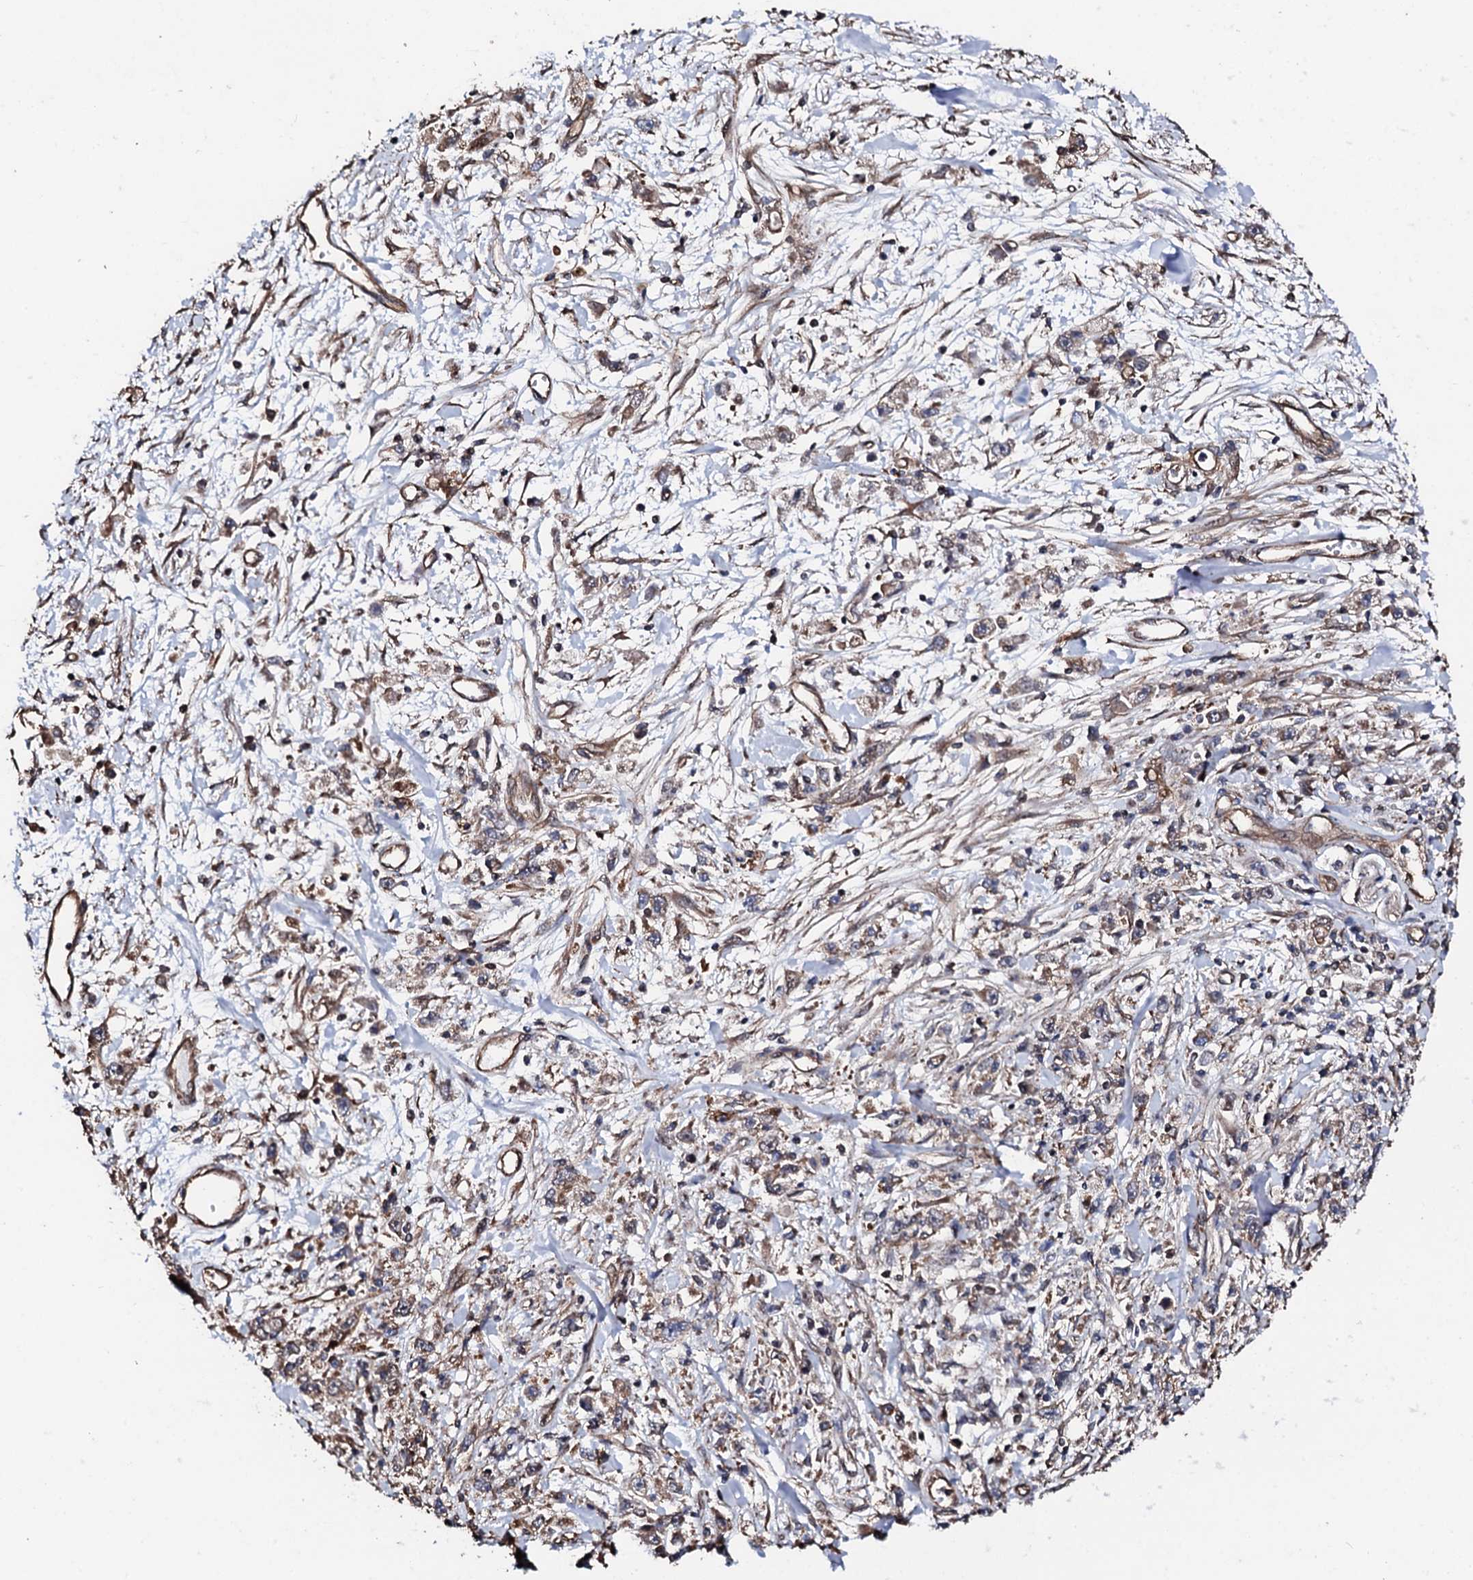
{"staining": {"intensity": "weak", "quantity": ">75%", "location": "cytoplasmic/membranous"}, "tissue": "stomach cancer", "cell_type": "Tumor cells", "image_type": "cancer", "snomed": [{"axis": "morphology", "description": "Adenocarcinoma, NOS"}, {"axis": "topography", "description": "Stomach"}], "caption": "A histopathology image of stomach adenocarcinoma stained for a protein displays weak cytoplasmic/membranous brown staining in tumor cells. Using DAB (brown) and hematoxylin (blue) stains, captured at high magnification using brightfield microscopy.", "gene": "CKAP5", "patient": {"sex": "female", "age": 59}}